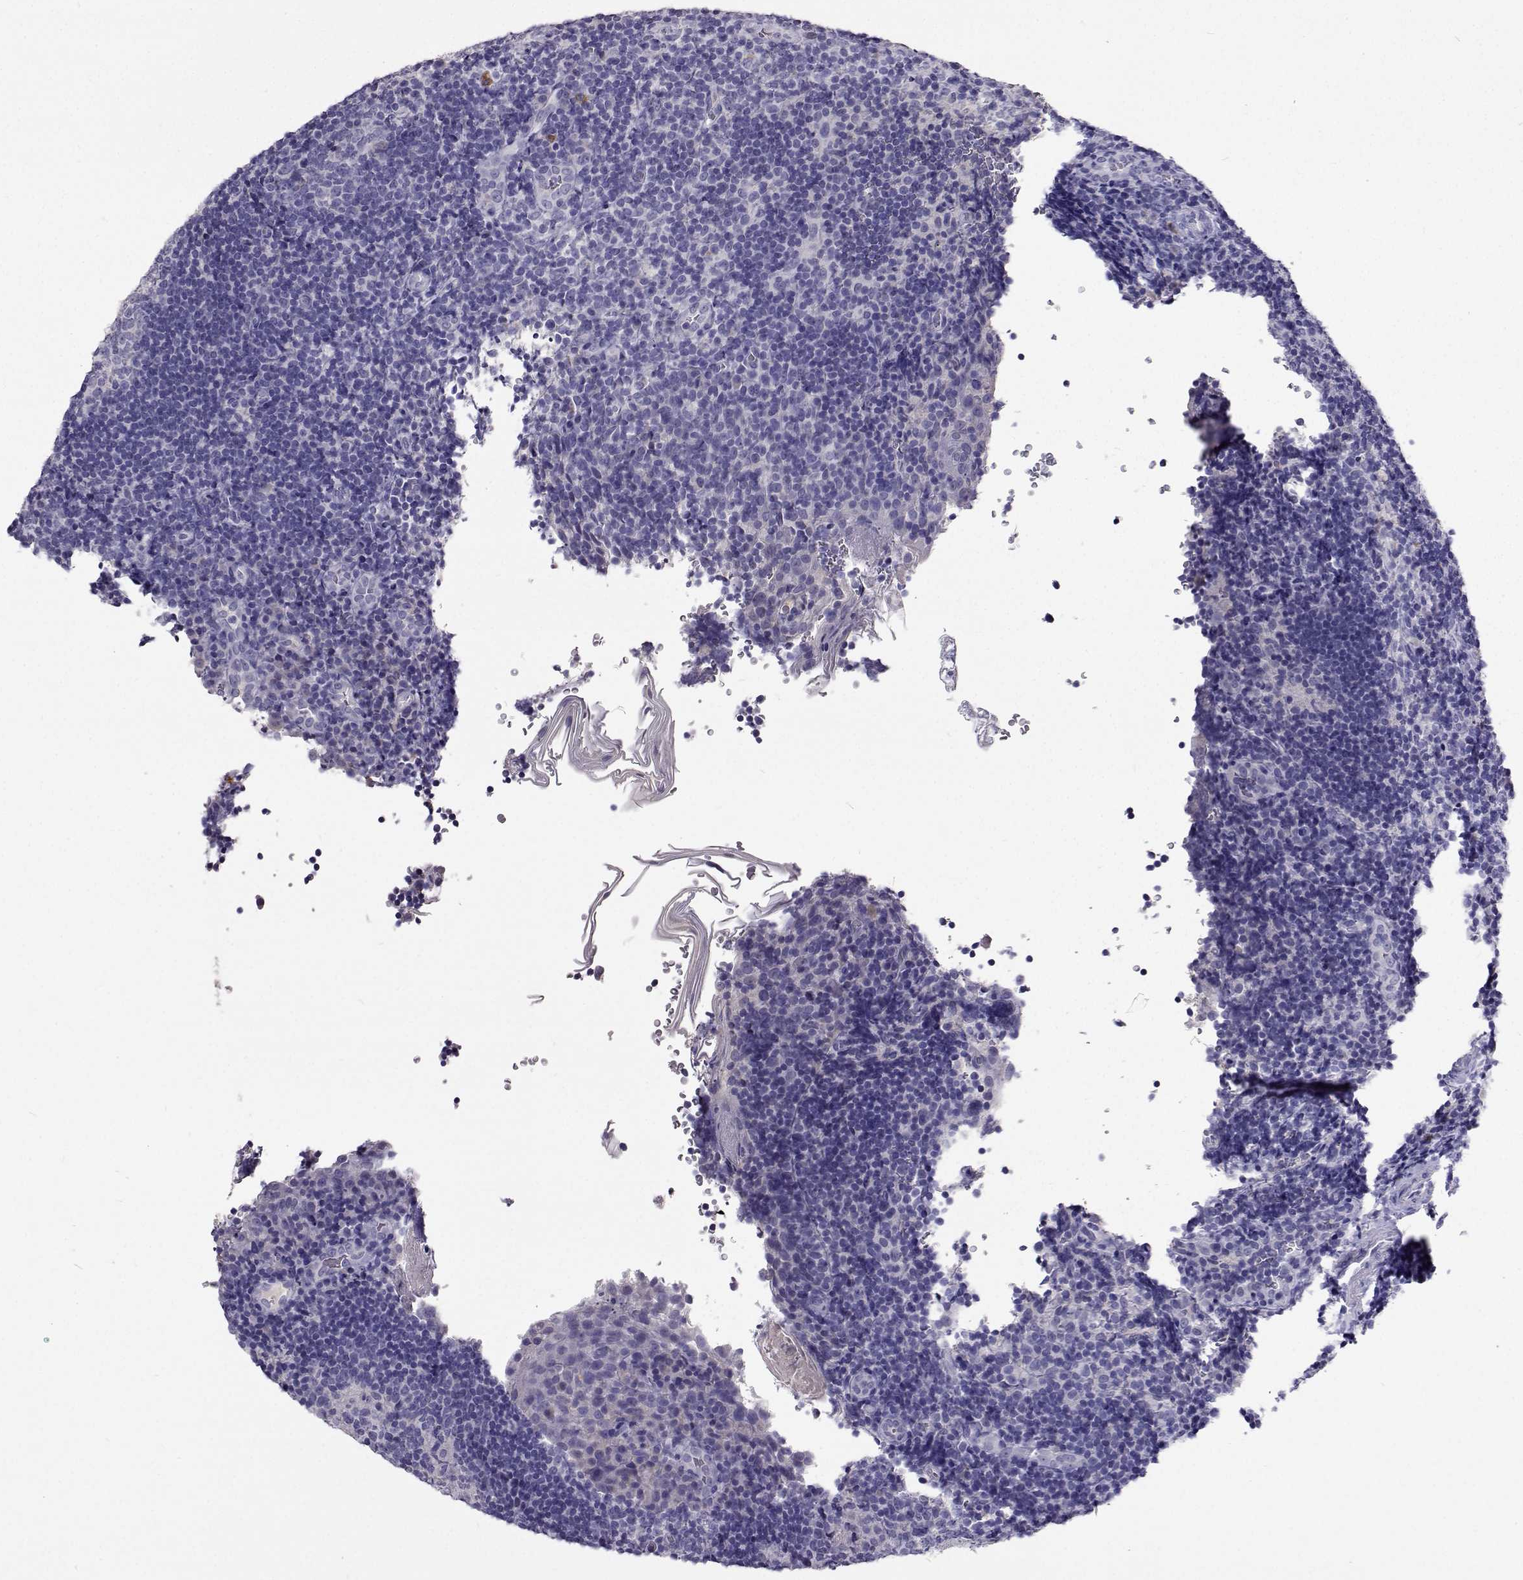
{"staining": {"intensity": "negative", "quantity": "none", "location": "none"}, "tissue": "tonsil", "cell_type": "Germinal center cells", "image_type": "normal", "snomed": [{"axis": "morphology", "description": "Normal tissue, NOS"}, {"axis": "topography", "description": "Tonsil"}], "caption": "Germinal center cells are negative for protein expression in benign human tonsil. (DAB IHC visualized using brightfield microscopy, high magnification).", "gene": "CFAP44", "patient": {"sex": "male", "age": 17}}